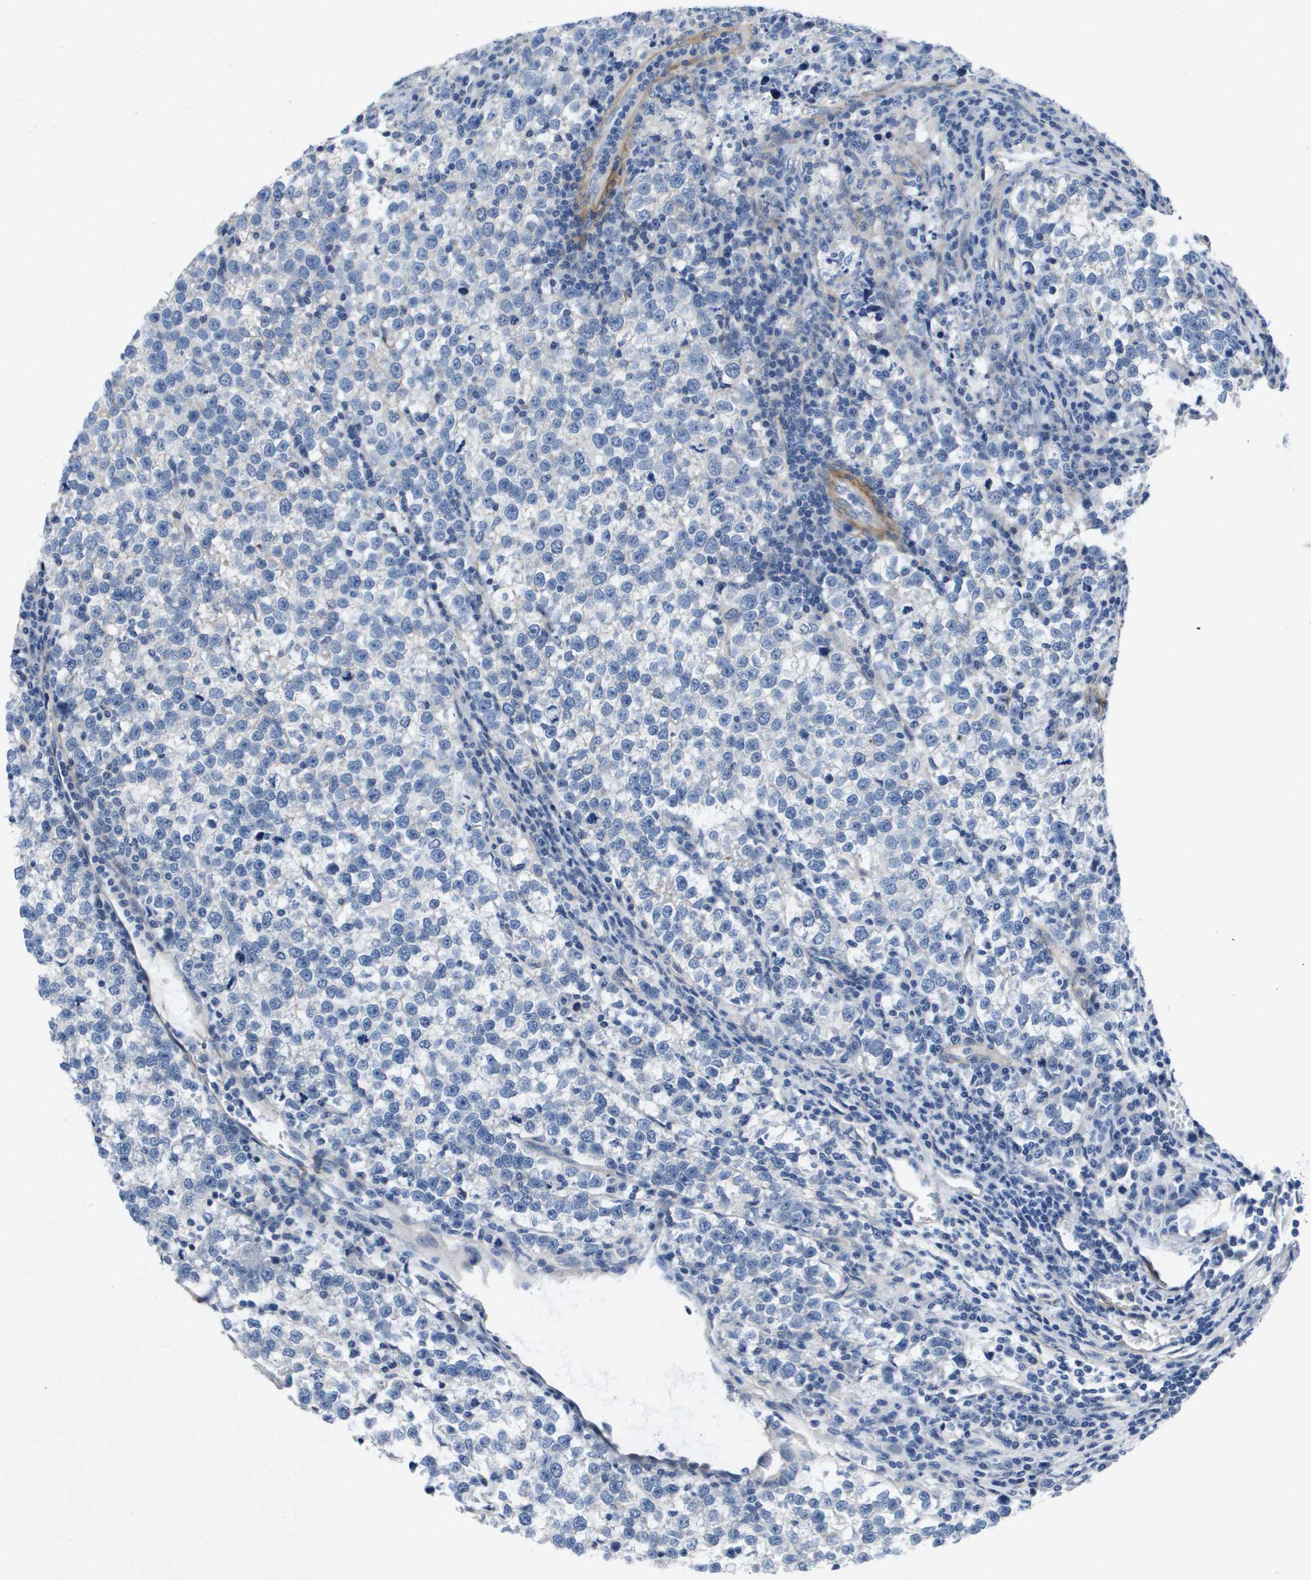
{"staining": {"intensity": "negative", "quantity": "none", "location": "none"}, "tissue": "testis cancer", "cell_type": "Tumor cells", "image_type": "cancer", "snomed": [{"axis": "morphology", "description": "Normal tissue, NOS"}, {"axis": "morphology", "description": "Seminoma, NOS"}, {"axis": "topography", "description": "Testis"}], "caption": "This is an immunohistochemistry photomicrograph of testis cancer. There is no positivity in tumor cells.", "gene": "LPP", "patient": {"sex": "male", "age": 43}}